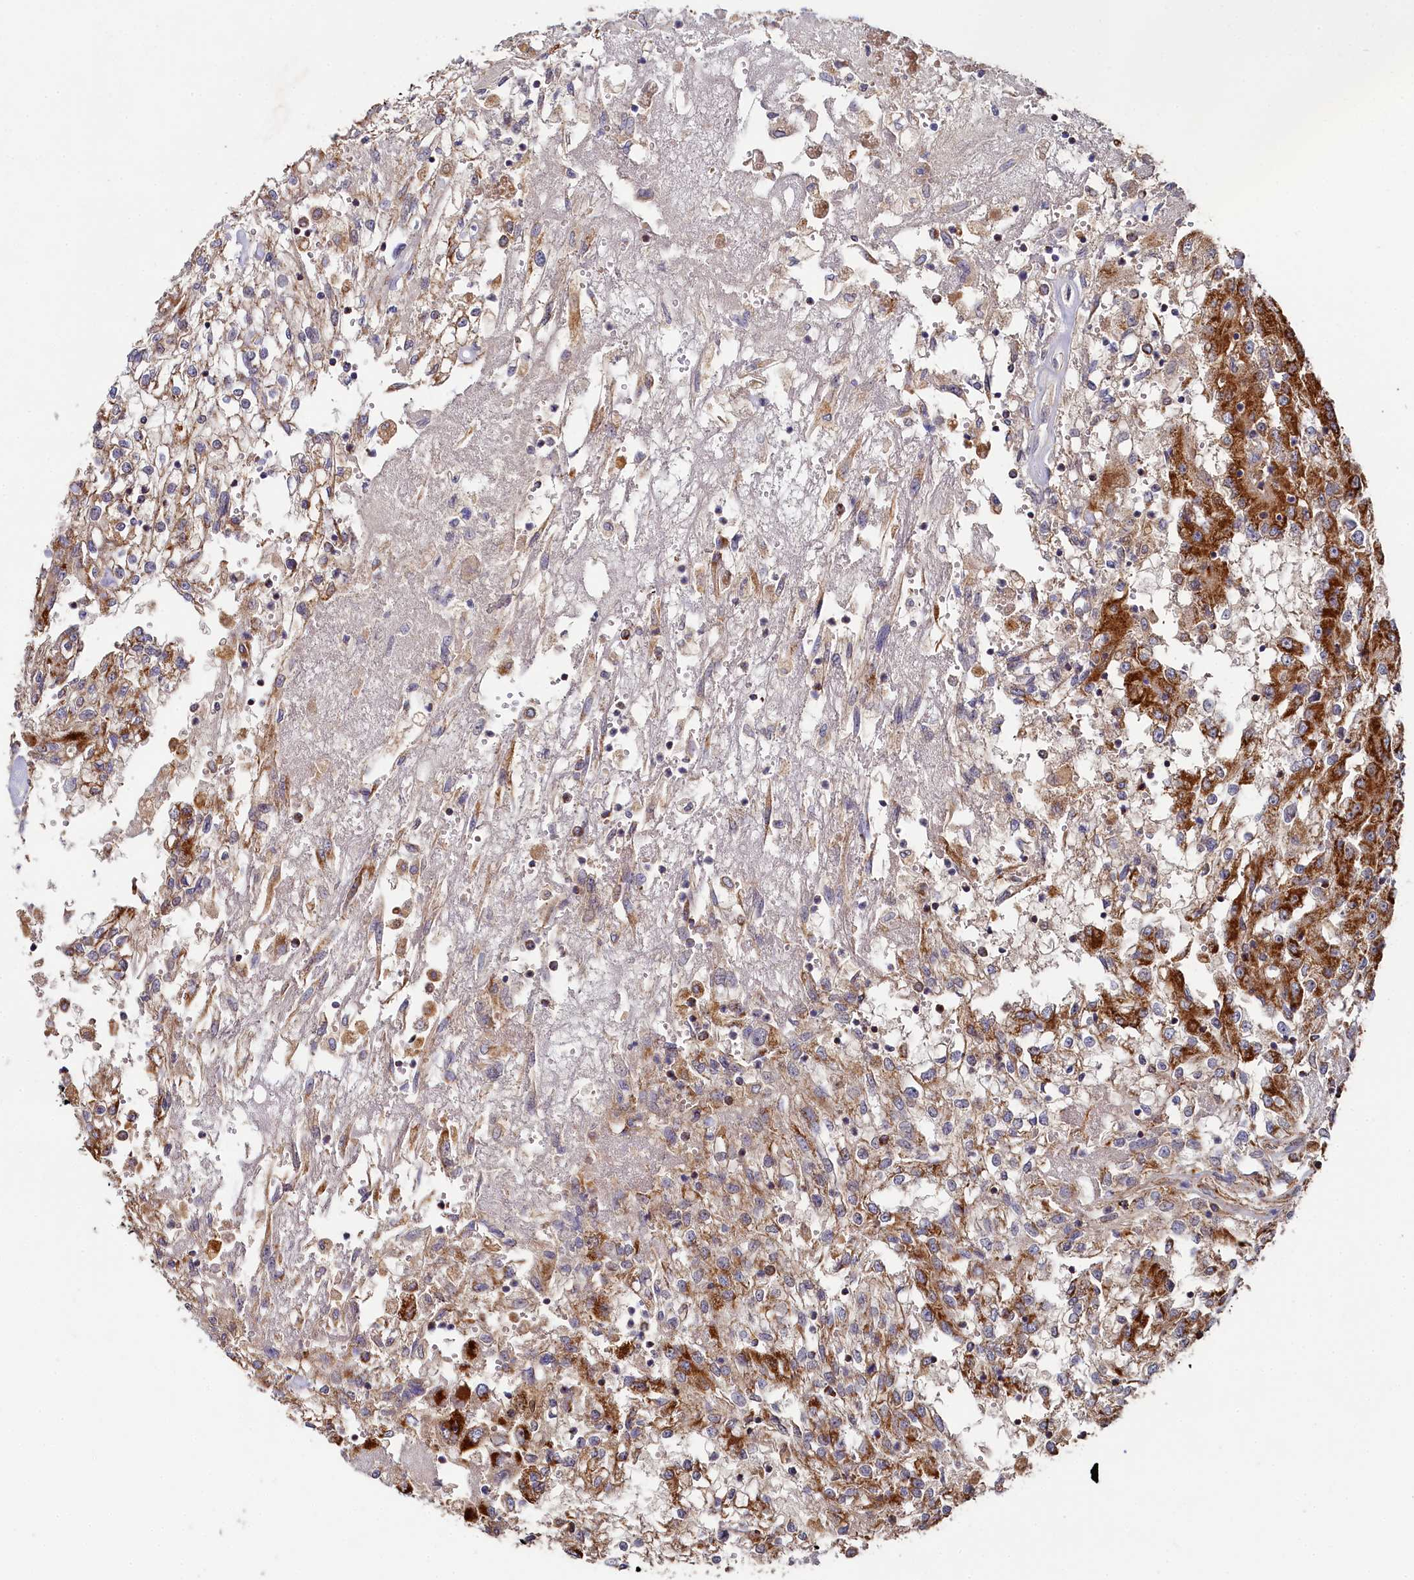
{"staining": {"intensity": "strong", "quantity": "25%-75%", "location": "cytoplasmic/membranous"}, "tissue": "renal cancer", "cell_type": "Tumor cells", "image_type": "cancer", "snomed": [{"axis": "morphology", "description": "Adenocarcinoma, NOS"}, {"axis": "topography", "description": "Kidney"}], "caption": "An image of human adenocarcinoma (renal) stained for a protein displays strong cytoplasmic/membranous brown staining in tumor cells. (Brightfield microscopy of DAB IHC at high magnification).", "gene": "HAUS2", "patient": {"sex": "female", "age": 52}}